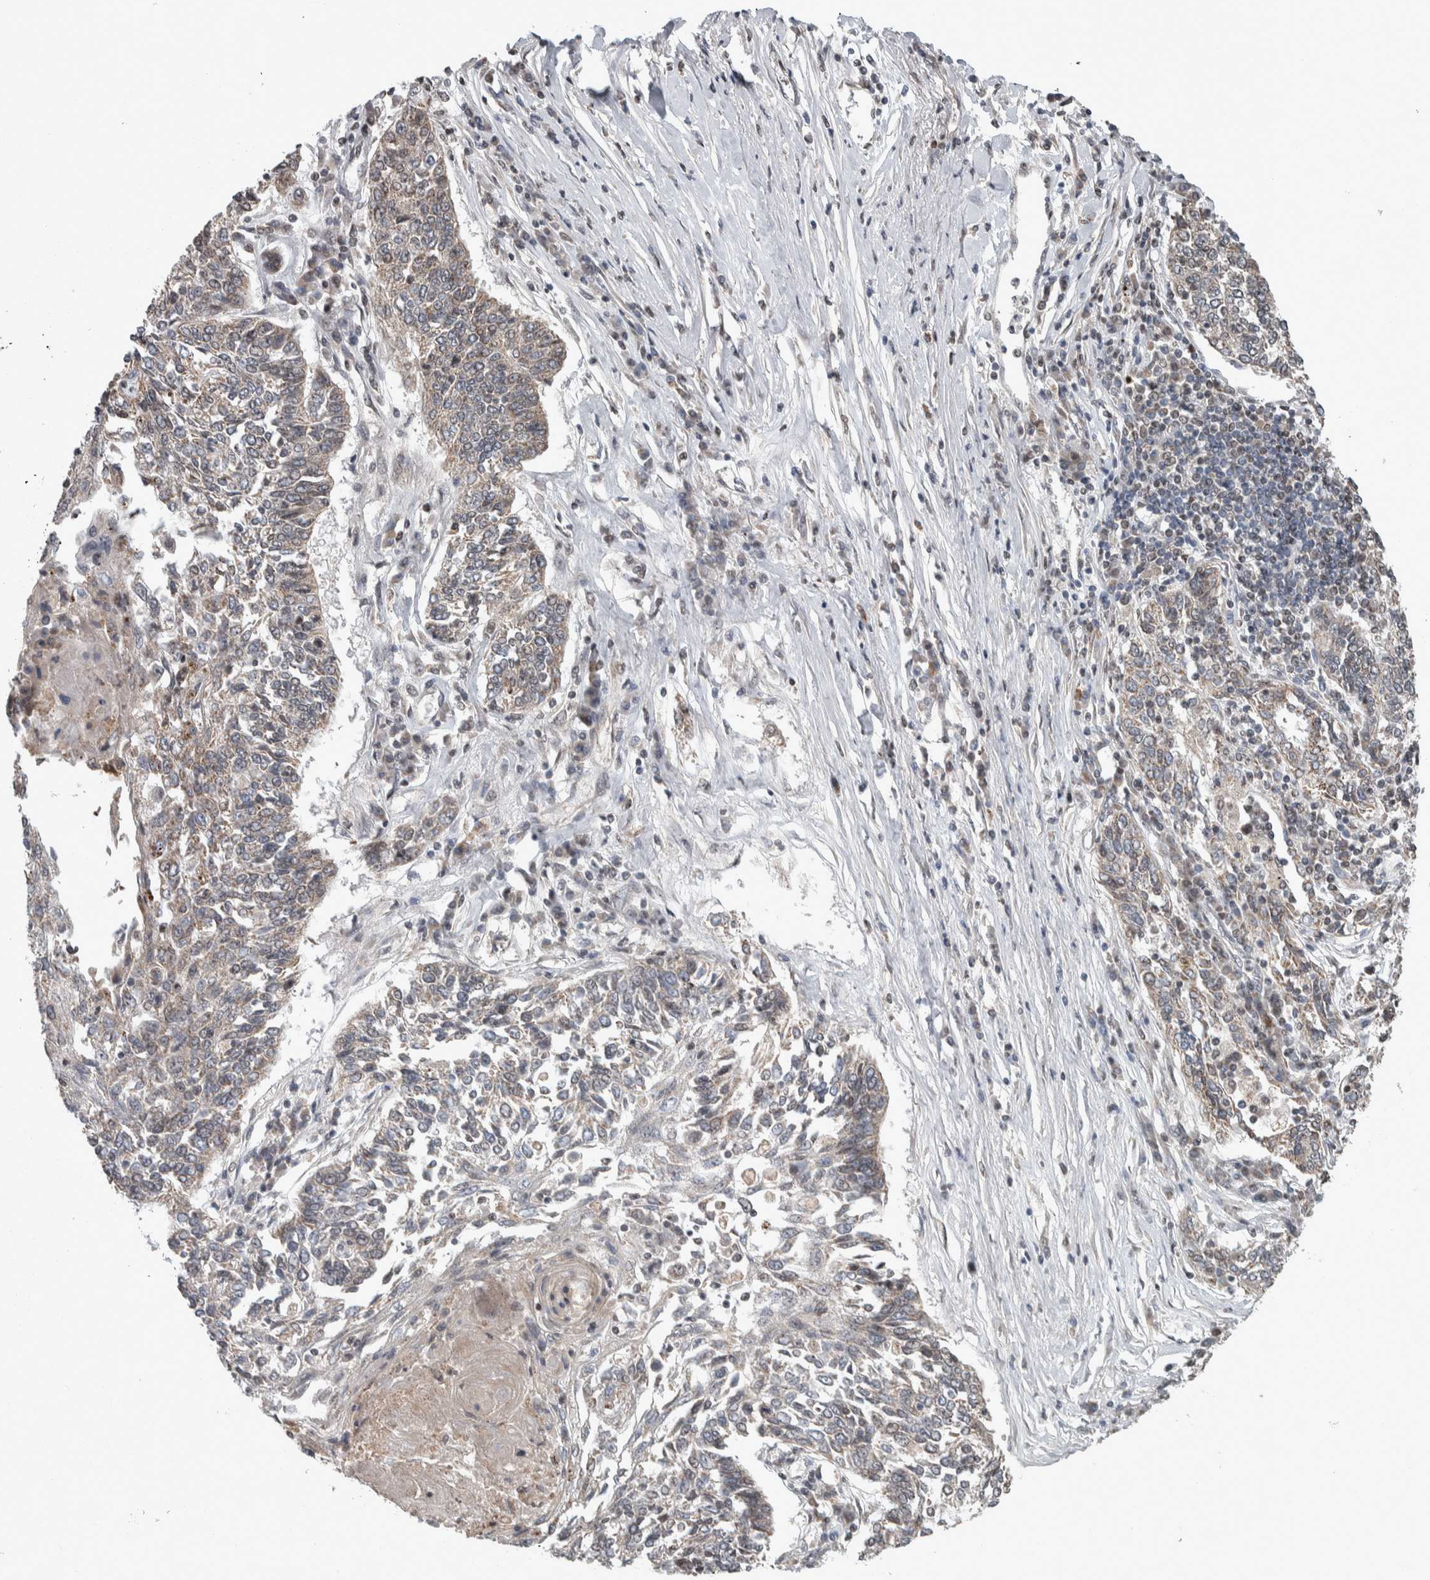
{"staining": {"intensity": "weak", "quantity": ">75%", "location": "cytoplasmic/membranous"}, "tissue": "lung cancer", "cell_type": "Tumor cells", "image_type": "cancer", "snomed": [{"axis": "morphology", "description": "Normal tissue, NOS"}, {"axis": "morphology", "description": "Squamous cell carcinoma, NOS"}, {"axis": "topography", "description": "Cartilage tissue"}, {"axis": "topography", "description": "Bronchus"}, {"axis": "topography", "description": "Lung"}], "caption": "Human lung cancer (squamous cell carcinoma) stained with a protein marker displays weak staining in tumor cells.", "gene": "CWC27", "patient": {"sex": "female", "age": 49}}